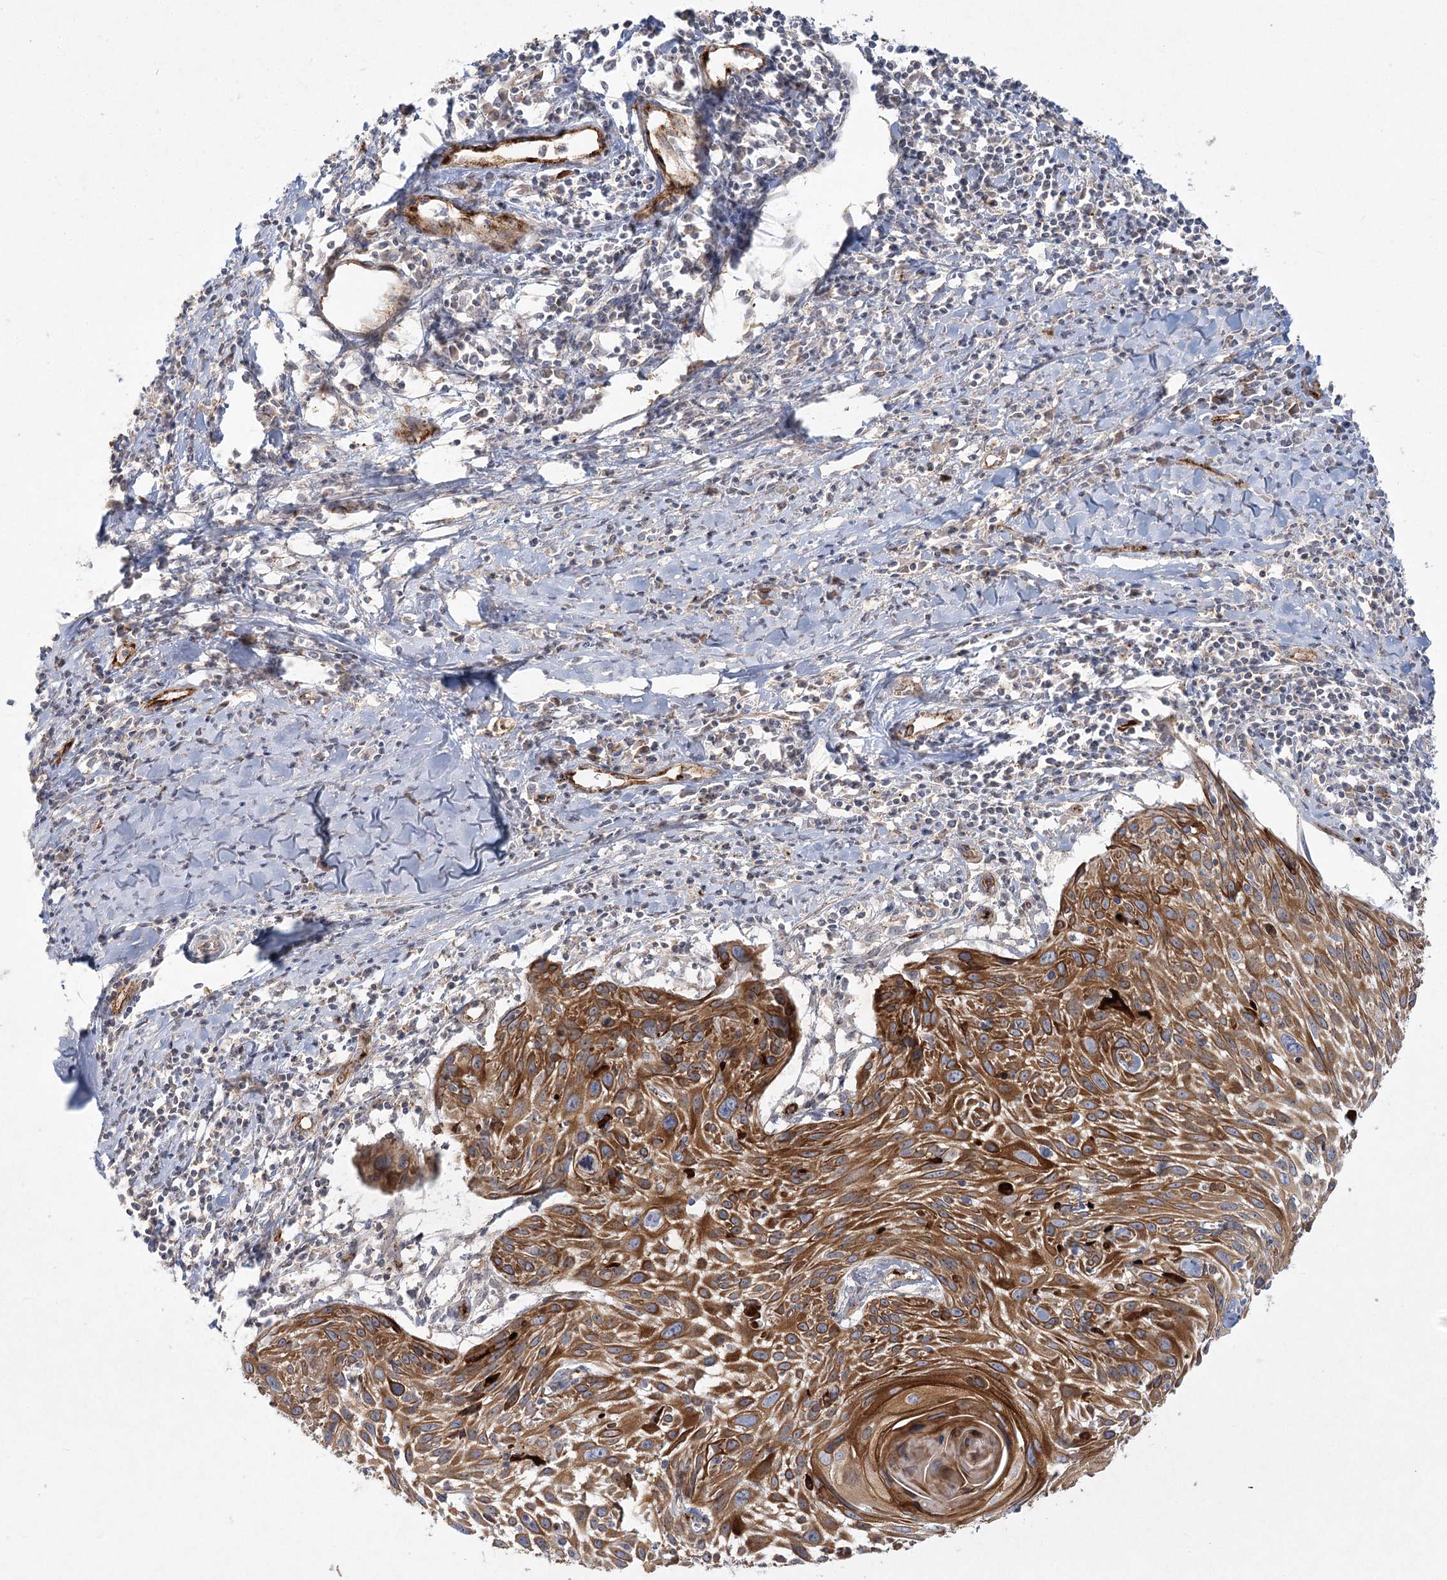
{"staining": {"intensity": "strong", "quantity": ">75%", "location": "cytoplasmic/membranous"}, "tissue": "cervical cancer", "cell_type": "Tumor cells", "image_type": "cancer", "snomed": [{"axis": "morphology", "description": "Squamous cell carcinoma, NOS"}, {"axis": "topography", "description": "Cervix"}], "caption": "An IHC photomicrograph of tumor tissue is shown. Protein staining in brown labels strong cytoplasmic/membranous positivity in squamous cell carcinoma (cervical) within tumor cells.", "gene": "KBTBD4", "patient": {"sex": "female", "age": 51}}